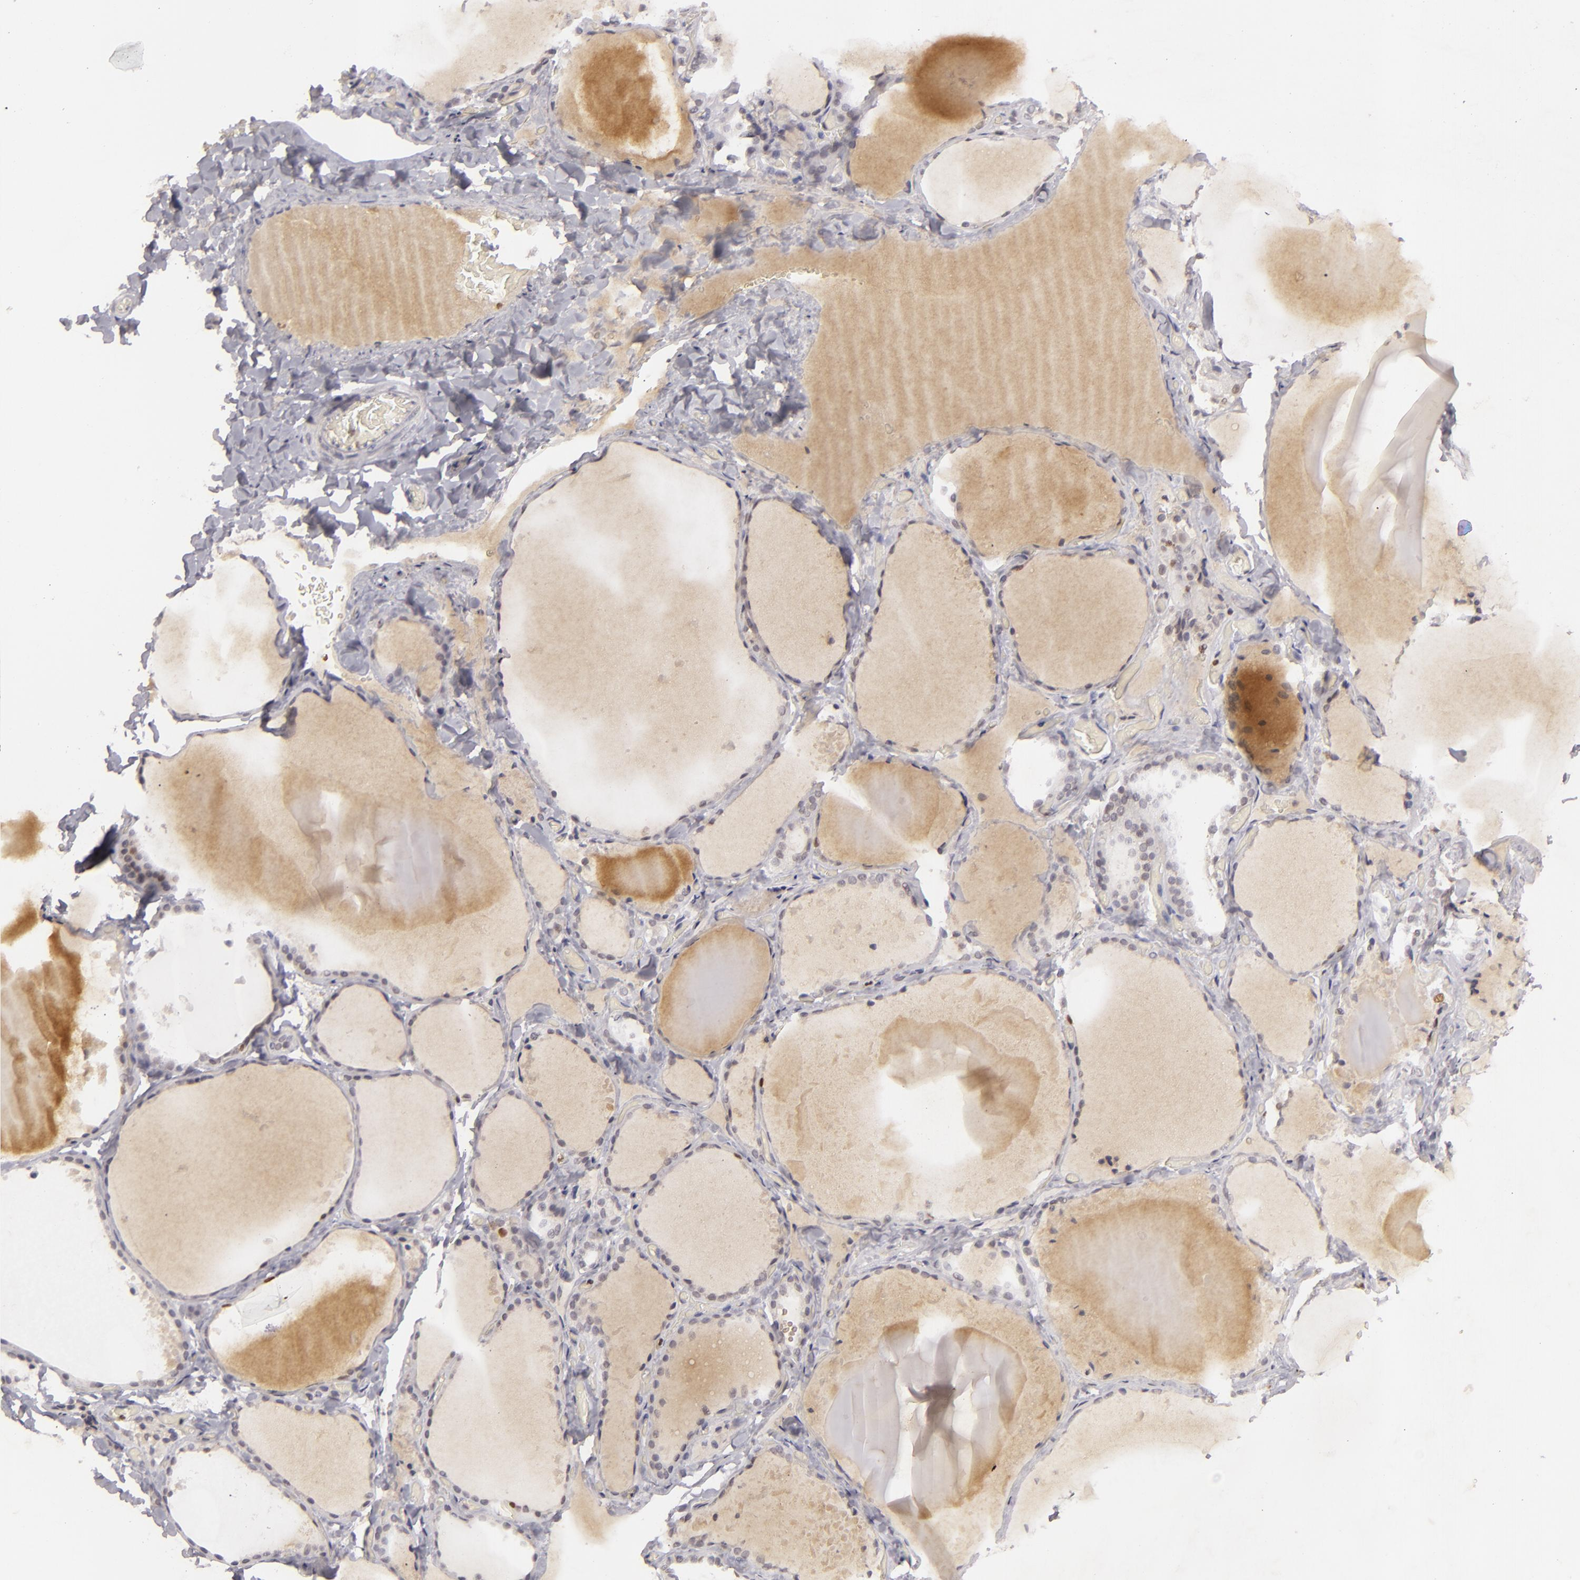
{"staining": {"intensity": "moderate", "quantity": "<25%", "location": "nuclear"}, "tissue": "thyroid gland", "cell_type": "Glandular cells", "image_type": "normal", "snomed": [{"axis": "morphology", "description": "Normal tissue, NOS"}, {"axis": "topography", "description": "Thyroid gland"}], "caption": "This micrograph demonstrates benign thyroid gland stained with immunohistochemistry (IHC) to label a protein in brown. The nuclear of glandular cells show moderate positivity for the protein. Nuclei are counter-stained blue.", "gene": "FEN1", "patient": {"sex": "female", "age": 22}}